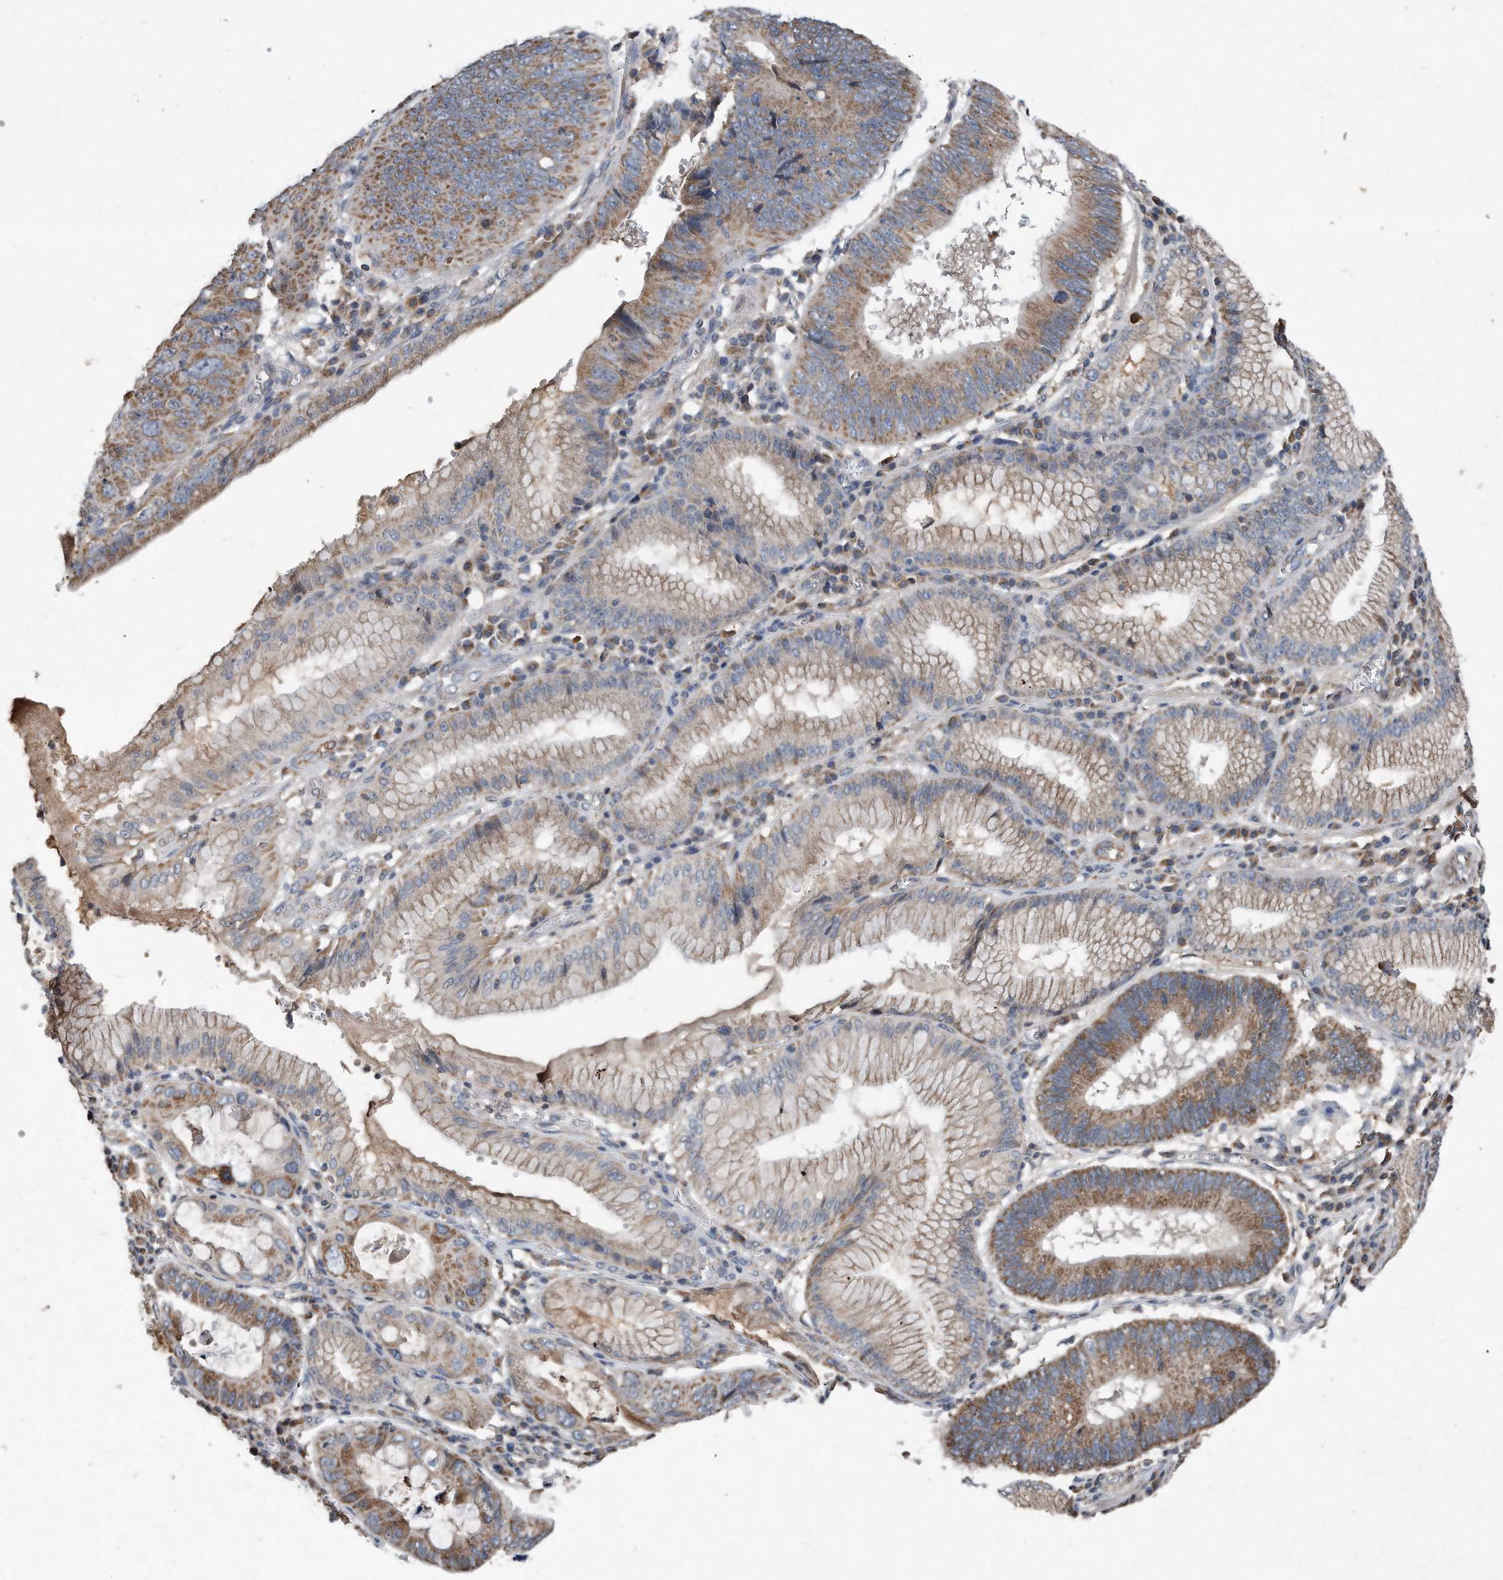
{"staining": {"intensity": "moderate", "quantity": "25%-75%", "location": "cytoplasmic/membranous"}, "tissue": "stomach cancer", "cell_type": "Tumor cells", "image_type": "cancer", "snomed": [{"axis": "morphology", "description": "Adenocarcinoma, NOS"}, {"axis": "topography", "description": "Stomach"}], "caption": "Protein expression analysis of human adenocarcinoma (stomach) reveals moderate cytoplasmic/membranous expression in about 25%-75% of tumor cells. Immunohistochemistry stains the protein of interest in brown and the nuclei are stained blue.", "gene": "SDHA", "patient": {"sex": "male", "age": 59}}